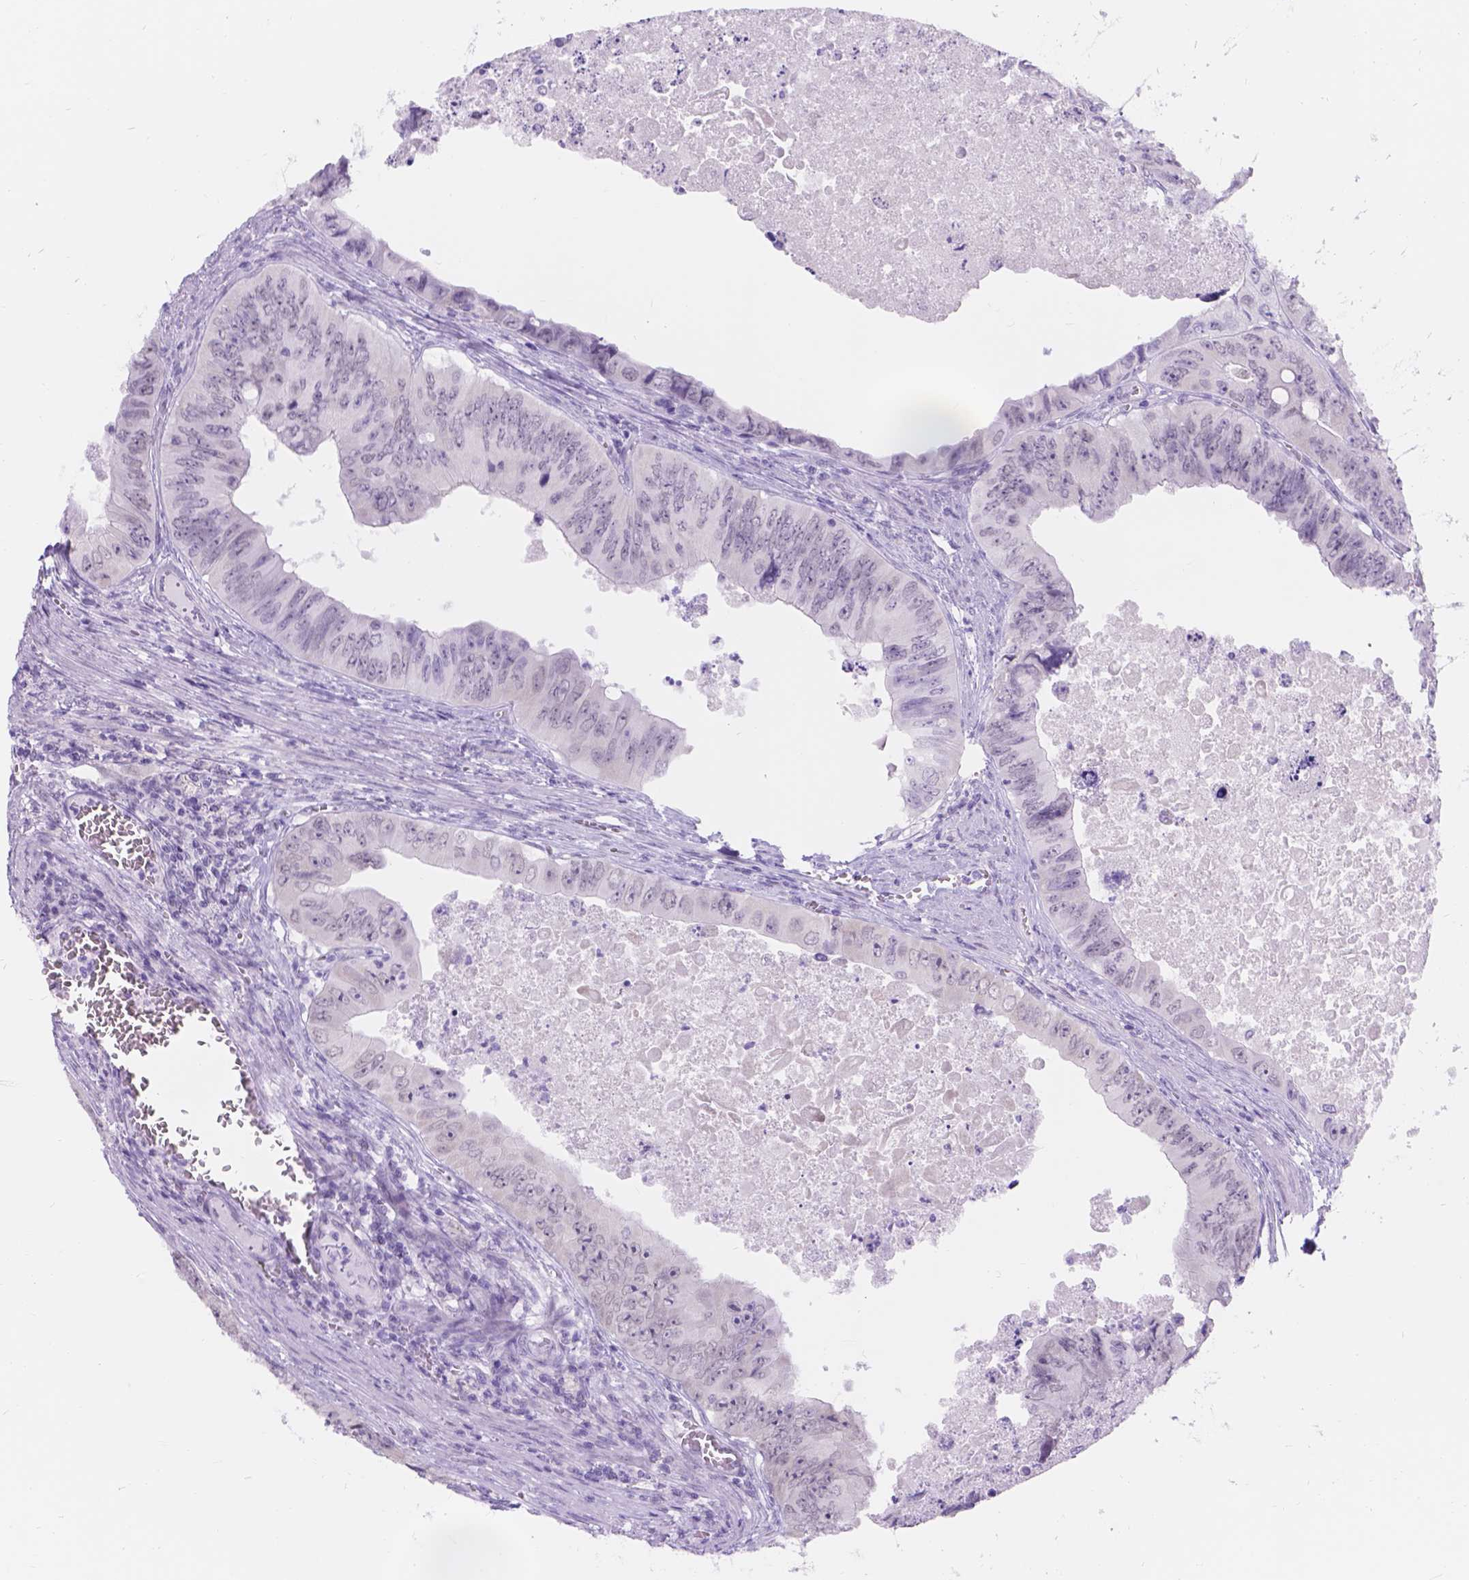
{"staining": {"intensity": "negative", "quantity": "none", "location": "none"}, "tissue": "colorectal cancer", "cell_type": "Tumor cells", "image_type": "cancer", "snomed": [{"axis": "morphology", "description": "Adenocarcinoma, NOS"}, {"axis": "topography", "description": "Colon"}], "caption": "This photomicrograph is of colorectal cancer (adenocarcinoma) stained with IHC to label a protein in brown with the nuclei are counter-stained blue. There is no staining in tumor cells.", "gene": "DCC", "patient": {"sex": "female", "age": 84}}